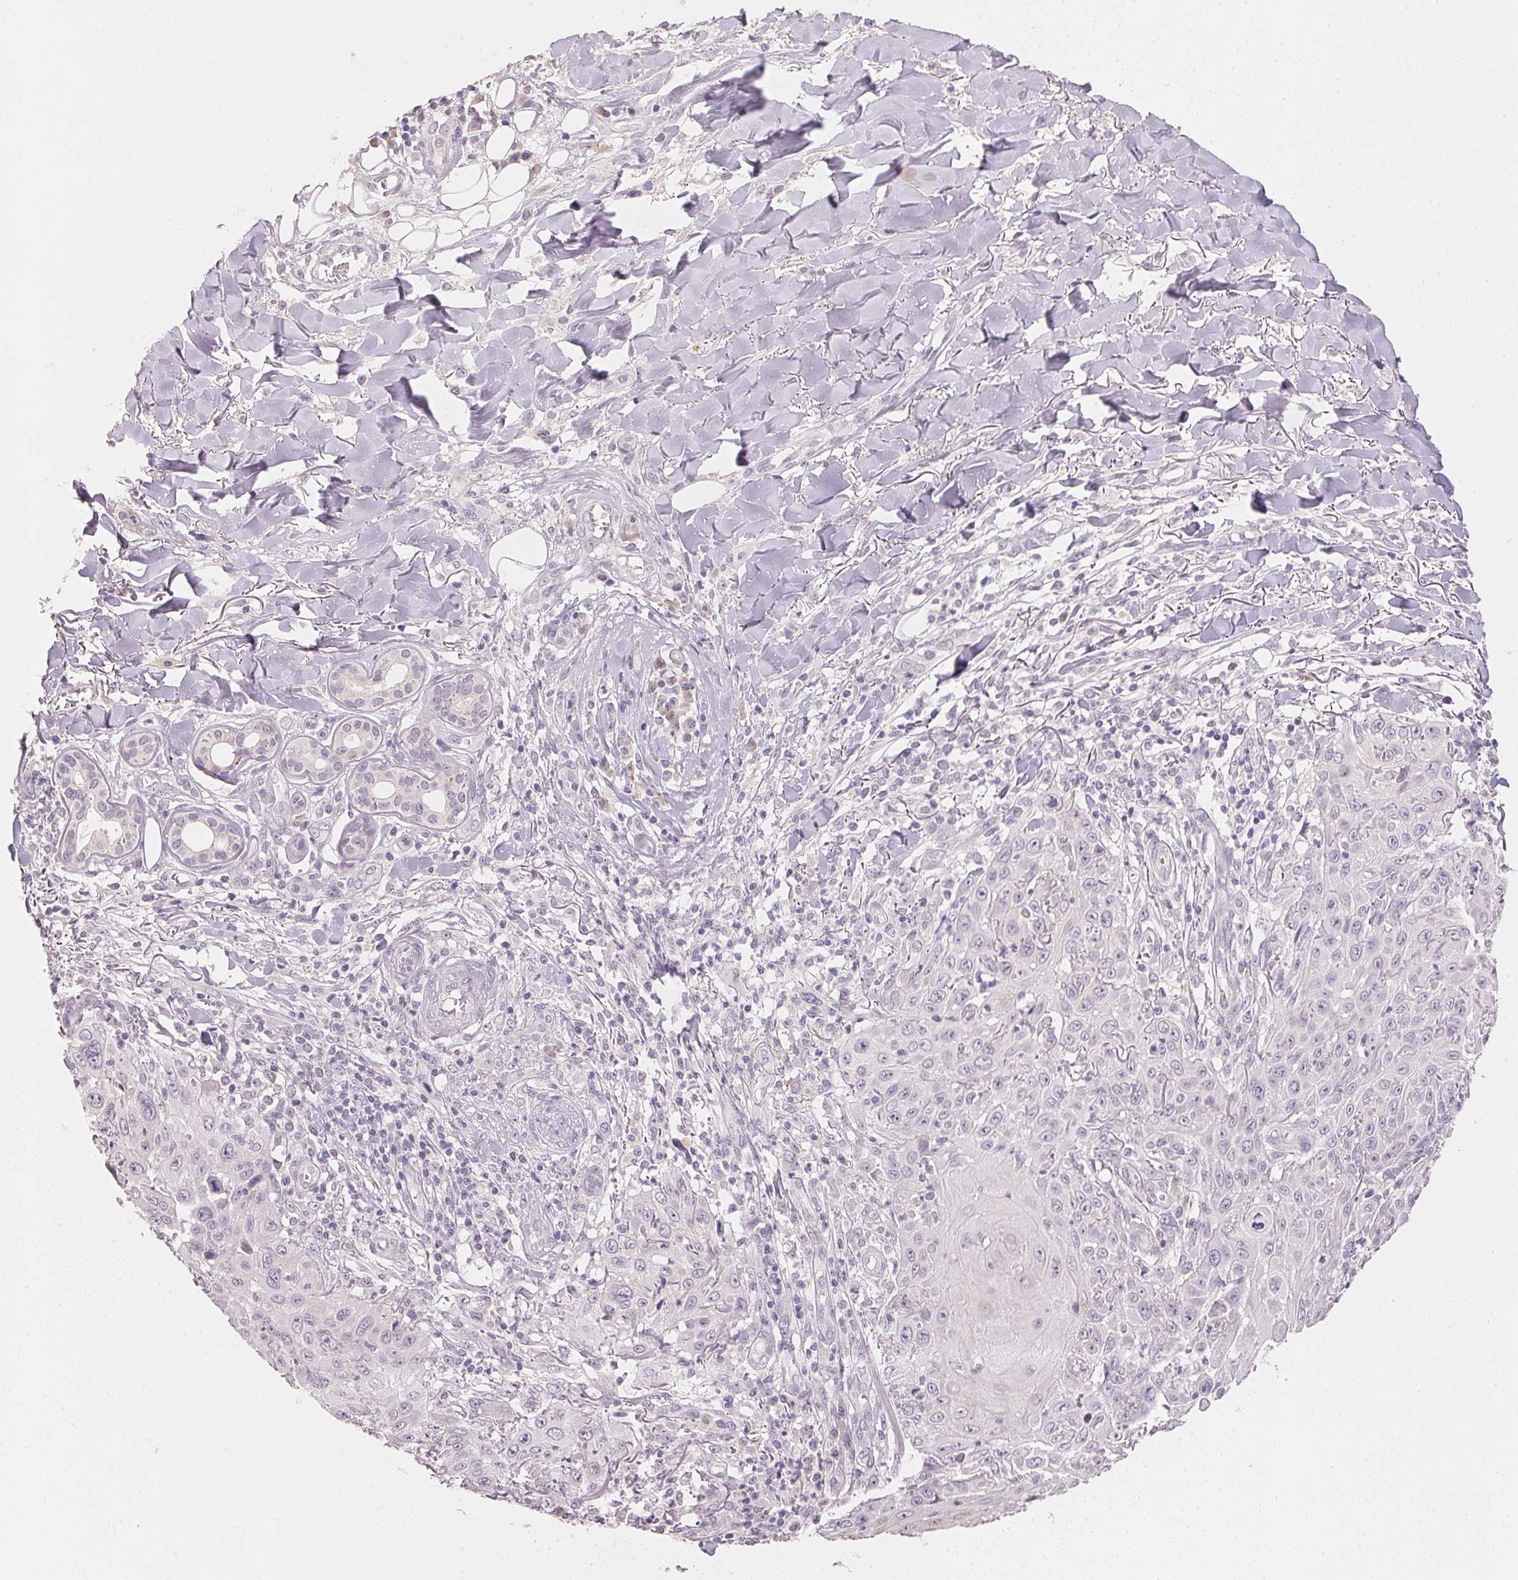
{"staining": {"intensity": "negative", "quantity": "none", "location": "none"}, "tissue": "skin cancer", "cell_type": "Tumor cells", "image_type": "cancer", "snomed": [{"axis": "morphology", "description": "Squamous cell carcinoma, NOS"}, {"axis": "topography", "description": "Skin"}], "caption": "Immunohistochemical staining of human squamous cell carcinoma (skin) displays no significant positivity in tumor cells. (DAB immunohistochemistry visualized using brightfield microscopy, high magnification).", "gene": "DHCR24", "patient": {"sex": "male", "age": 75}}